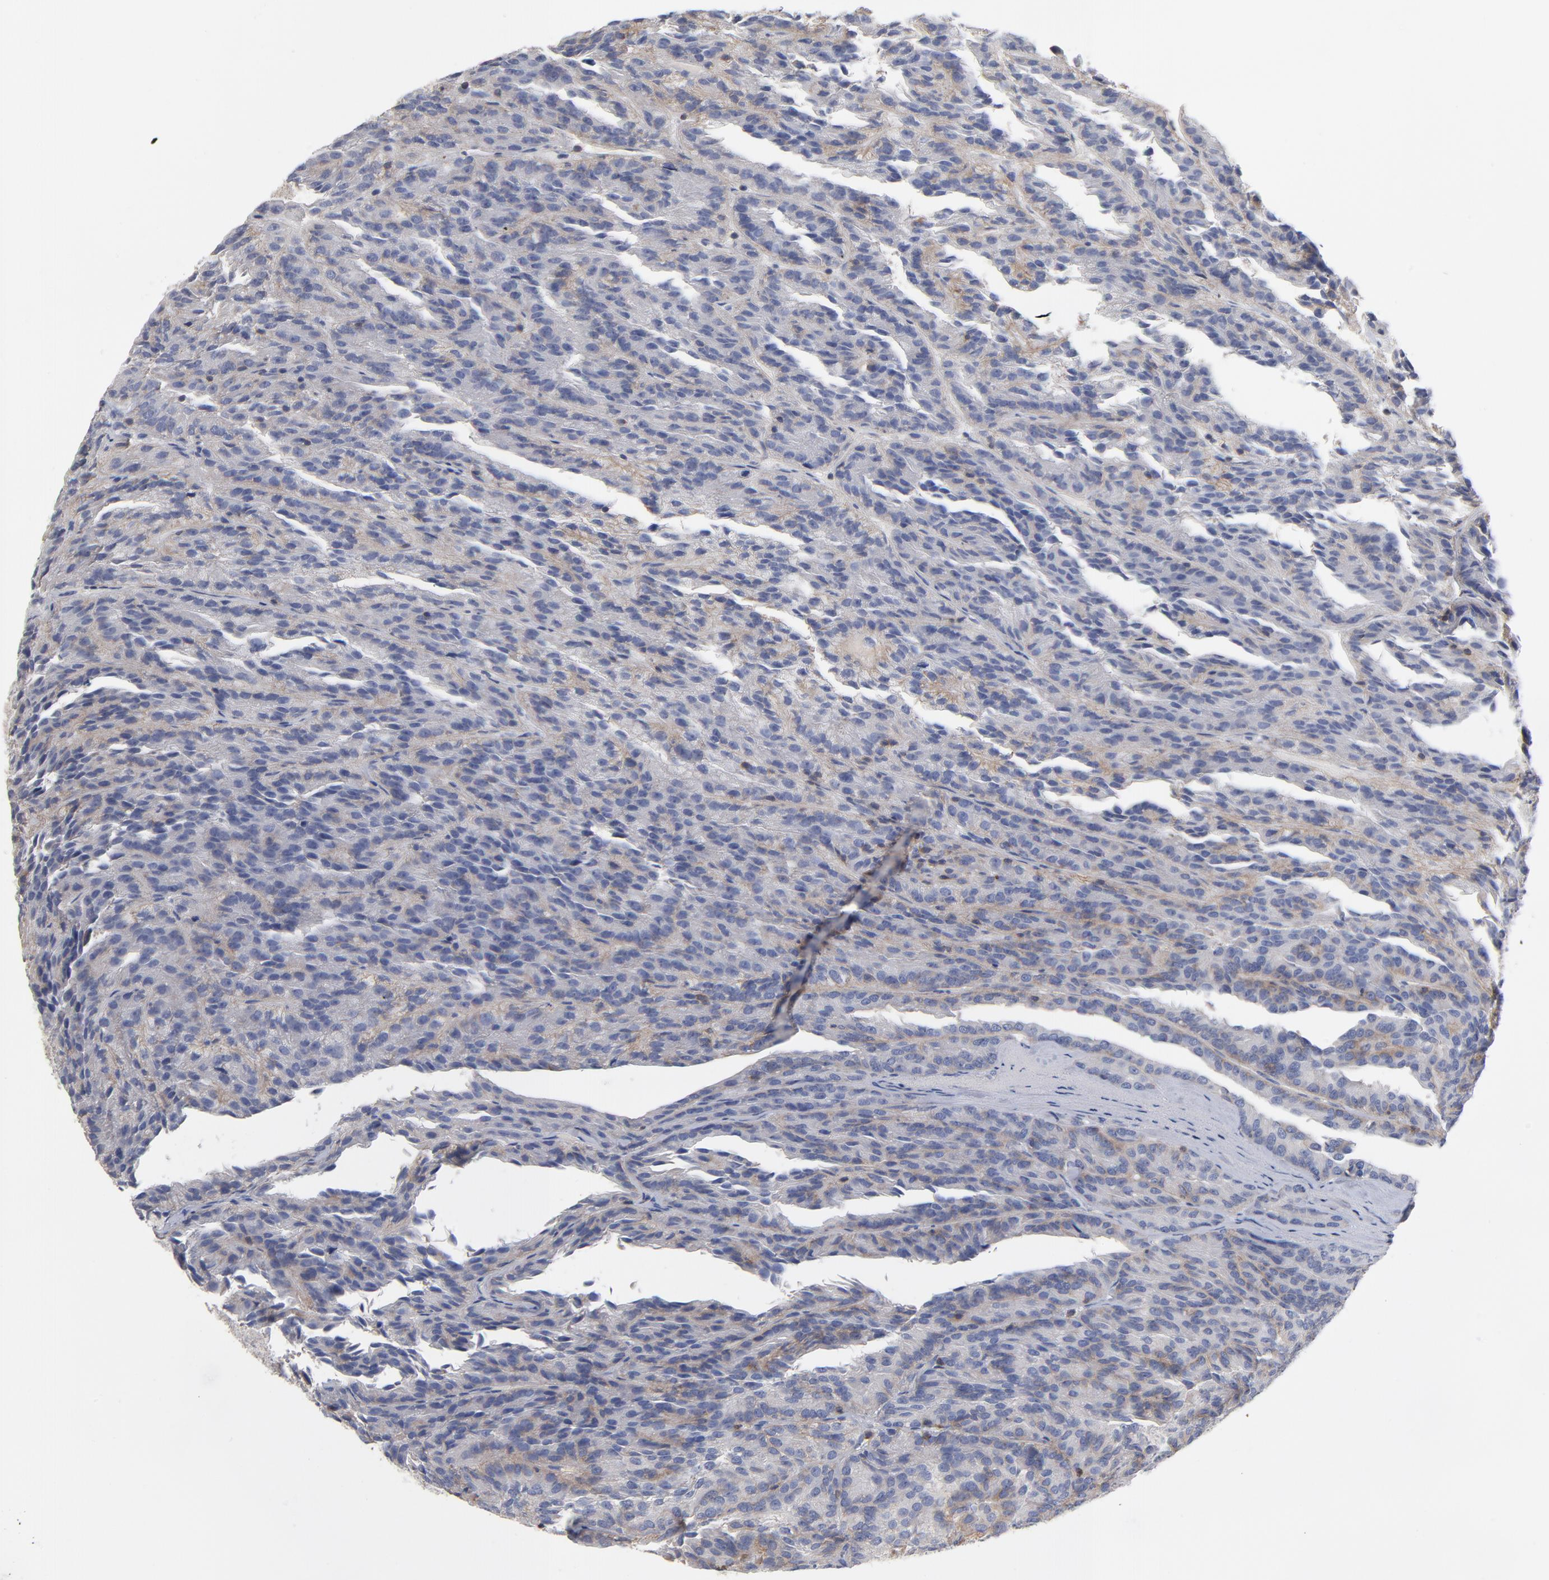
{"staining": {"intensity": "weak", "quantity": "25%-75%", "location": "cytoplasmic/membranous"}, "tissue": "renal cancer", "cell_type": "Tumor cells", "image_type": "cancer", "snomed": [{"axis": "morphology", "description": "Adenocarcinoma, NOS"}, {"axis": "topography", "description": "Kidney"}], "caption": "Brown immunohistochemical staining in adenocarcinoma (renal) demonstrates weak cytoplasmic/membranous positivity in about 25%-75% of tumor cells. The staining is performed using DAB (3,3'-diaminobenzidine) brown chromogen to label protein expression. The nuclei are counter-stained blue using hematoxylin.", "gene": "PDLIM2", "patient": {"sex": "male", "age": 46}}